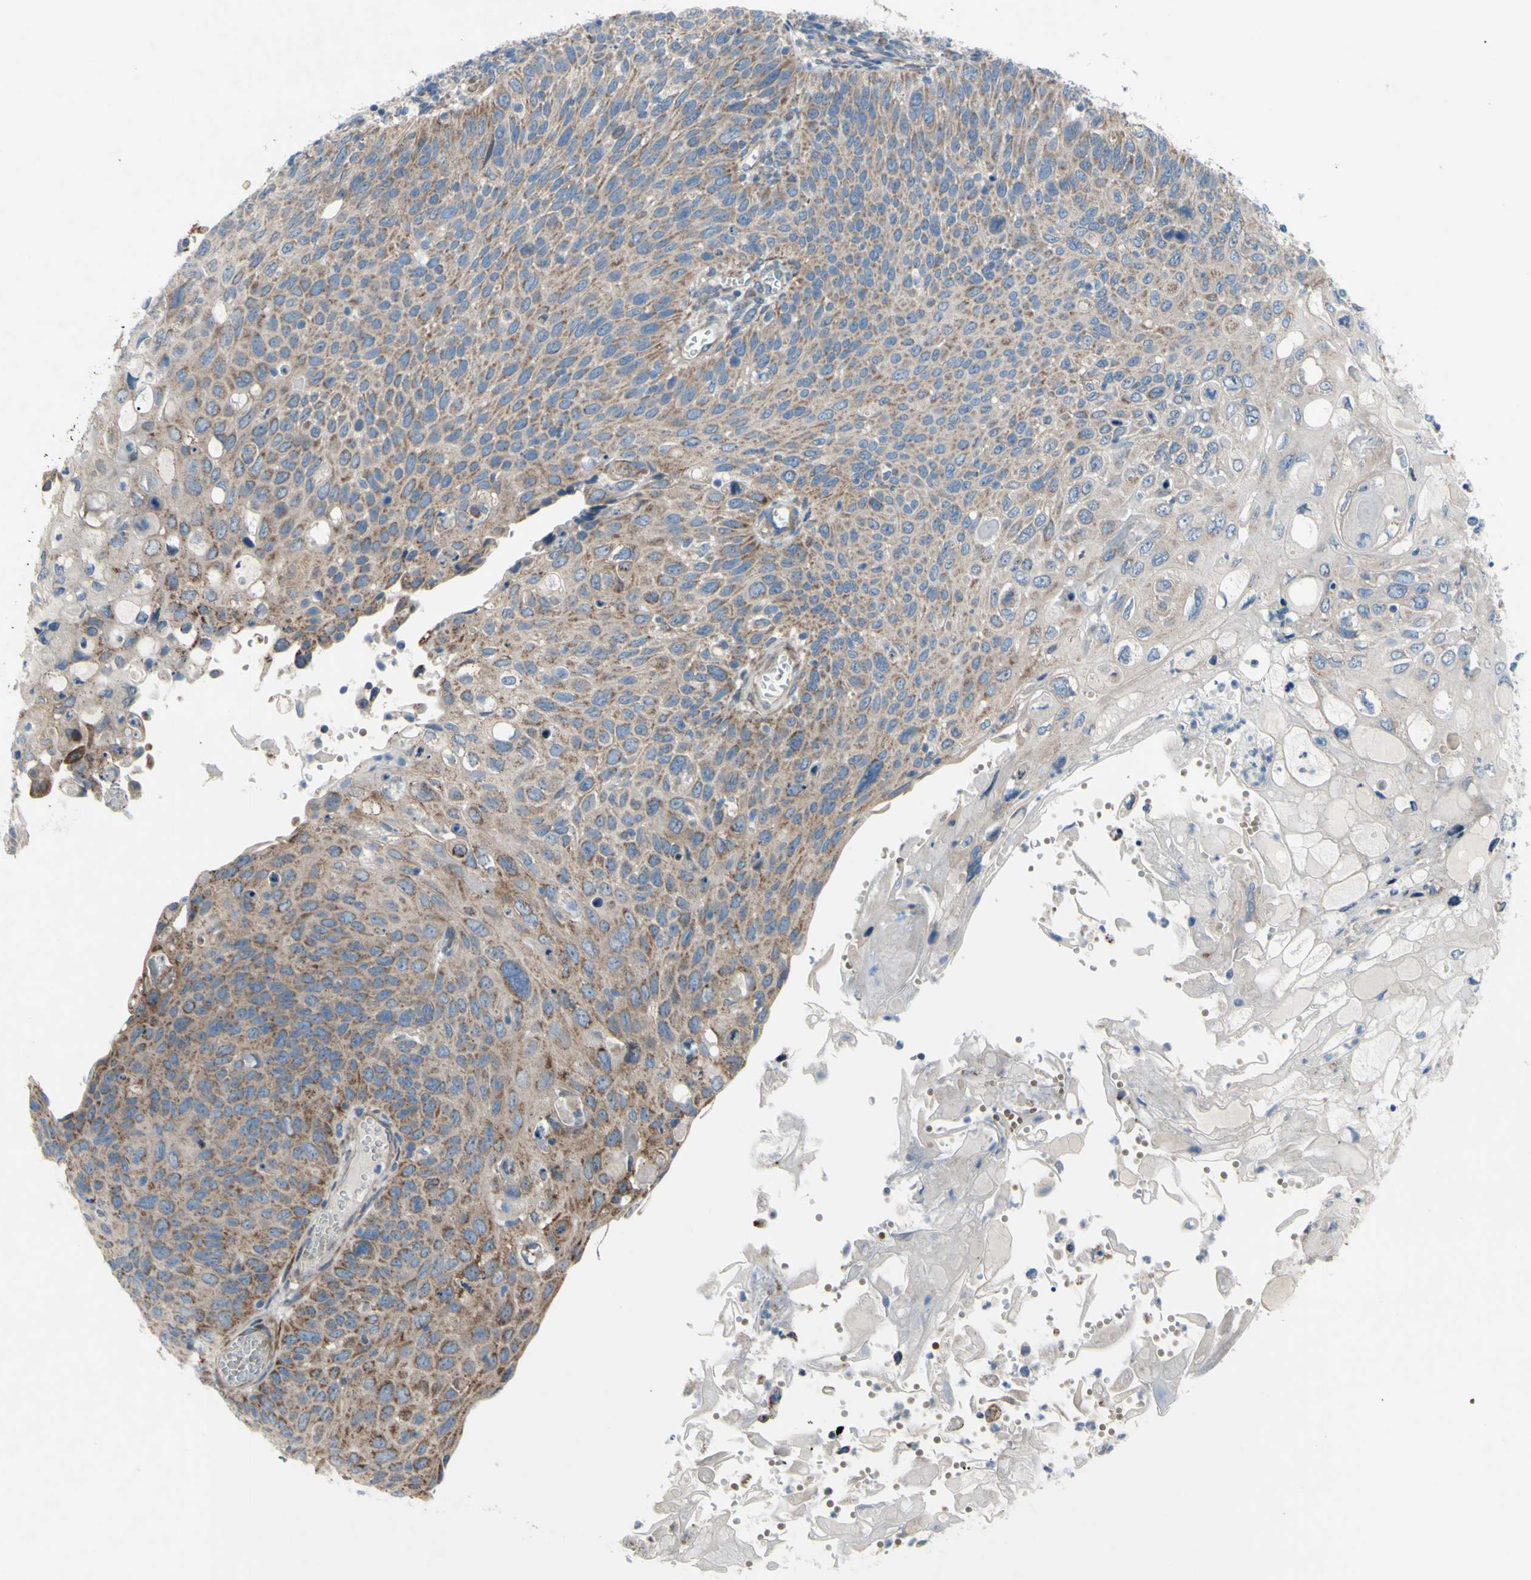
{"staining": {"intensity": "moderate", "quantity": ">75%", "location": "cytoplasmic/membranous"}, "tissue": "cervical cancer", "cell_type": "Tumor cells", "image_type": "cancer", "snomed": [{"axis": "morphology", "description": "Squamous cell carcinoma, NOS"}, {"axis": "topography", "description": "Cervix"}], "caption": "High-magnification brightfield microscopy of squamous cell carcinoma (cervical) stained with DAB (brown) and counterstained with hematoxylin (blue). tumor cells exhibit moderate cytoplasmic/membranous staining is present in about>75% of cells.", "gene": "GRAMD2B", "patient": {"sex": "female", "age": 70}}